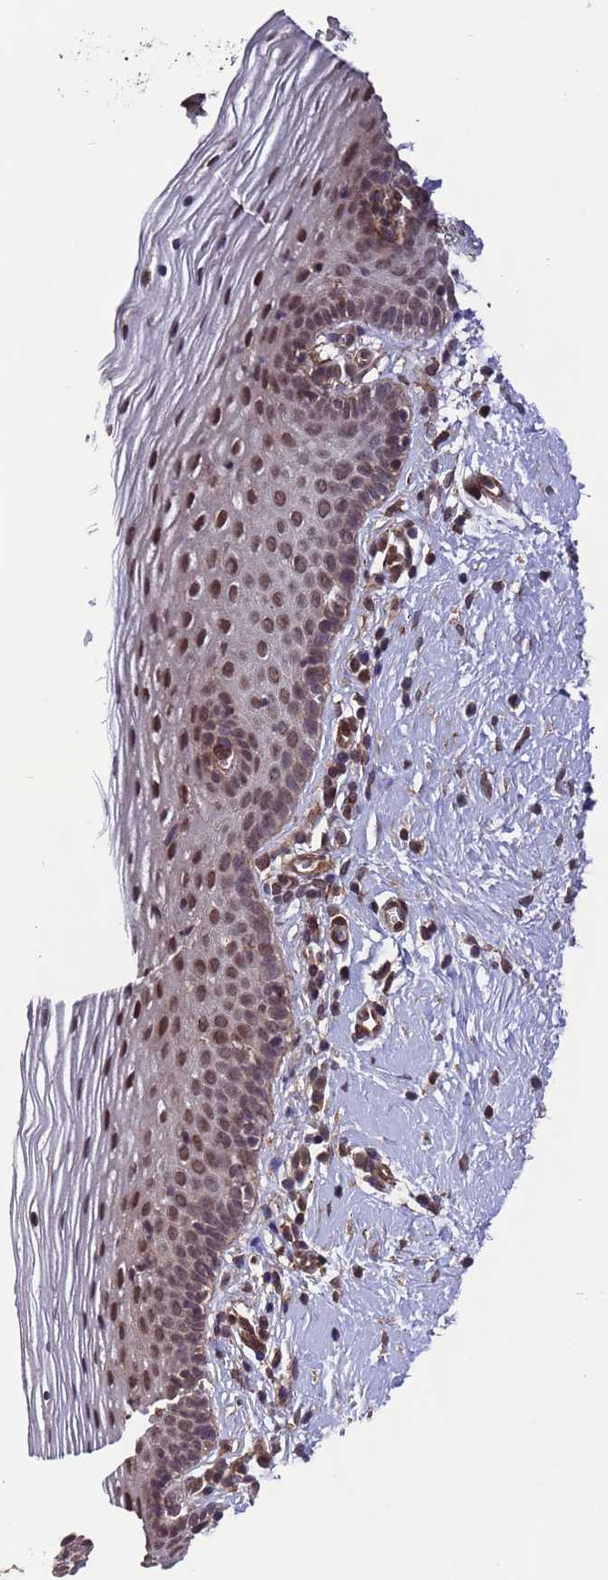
{"staining": {"intensity": "moderate", "quantity": ">75%", "location": "nuclear"}, "tissue": "vagina", "cell_type": "Squamous epithelial cells", "image_type": "normal", "snomed": [{"axis": "morphology", "description": "Normal tissue, NOS"}, {"axis": "topography", "description": "Vagina"}], "caption": "Protein analysis of unremarkable vagina exhibits moderate nuclear positivity in about >75% of squamous epithelial cells. (DAB IHC, brown staining for protein, blue staining for nuclei).", "gene": "VSTM4", "patient": {"sex": "female", "age": 32}}